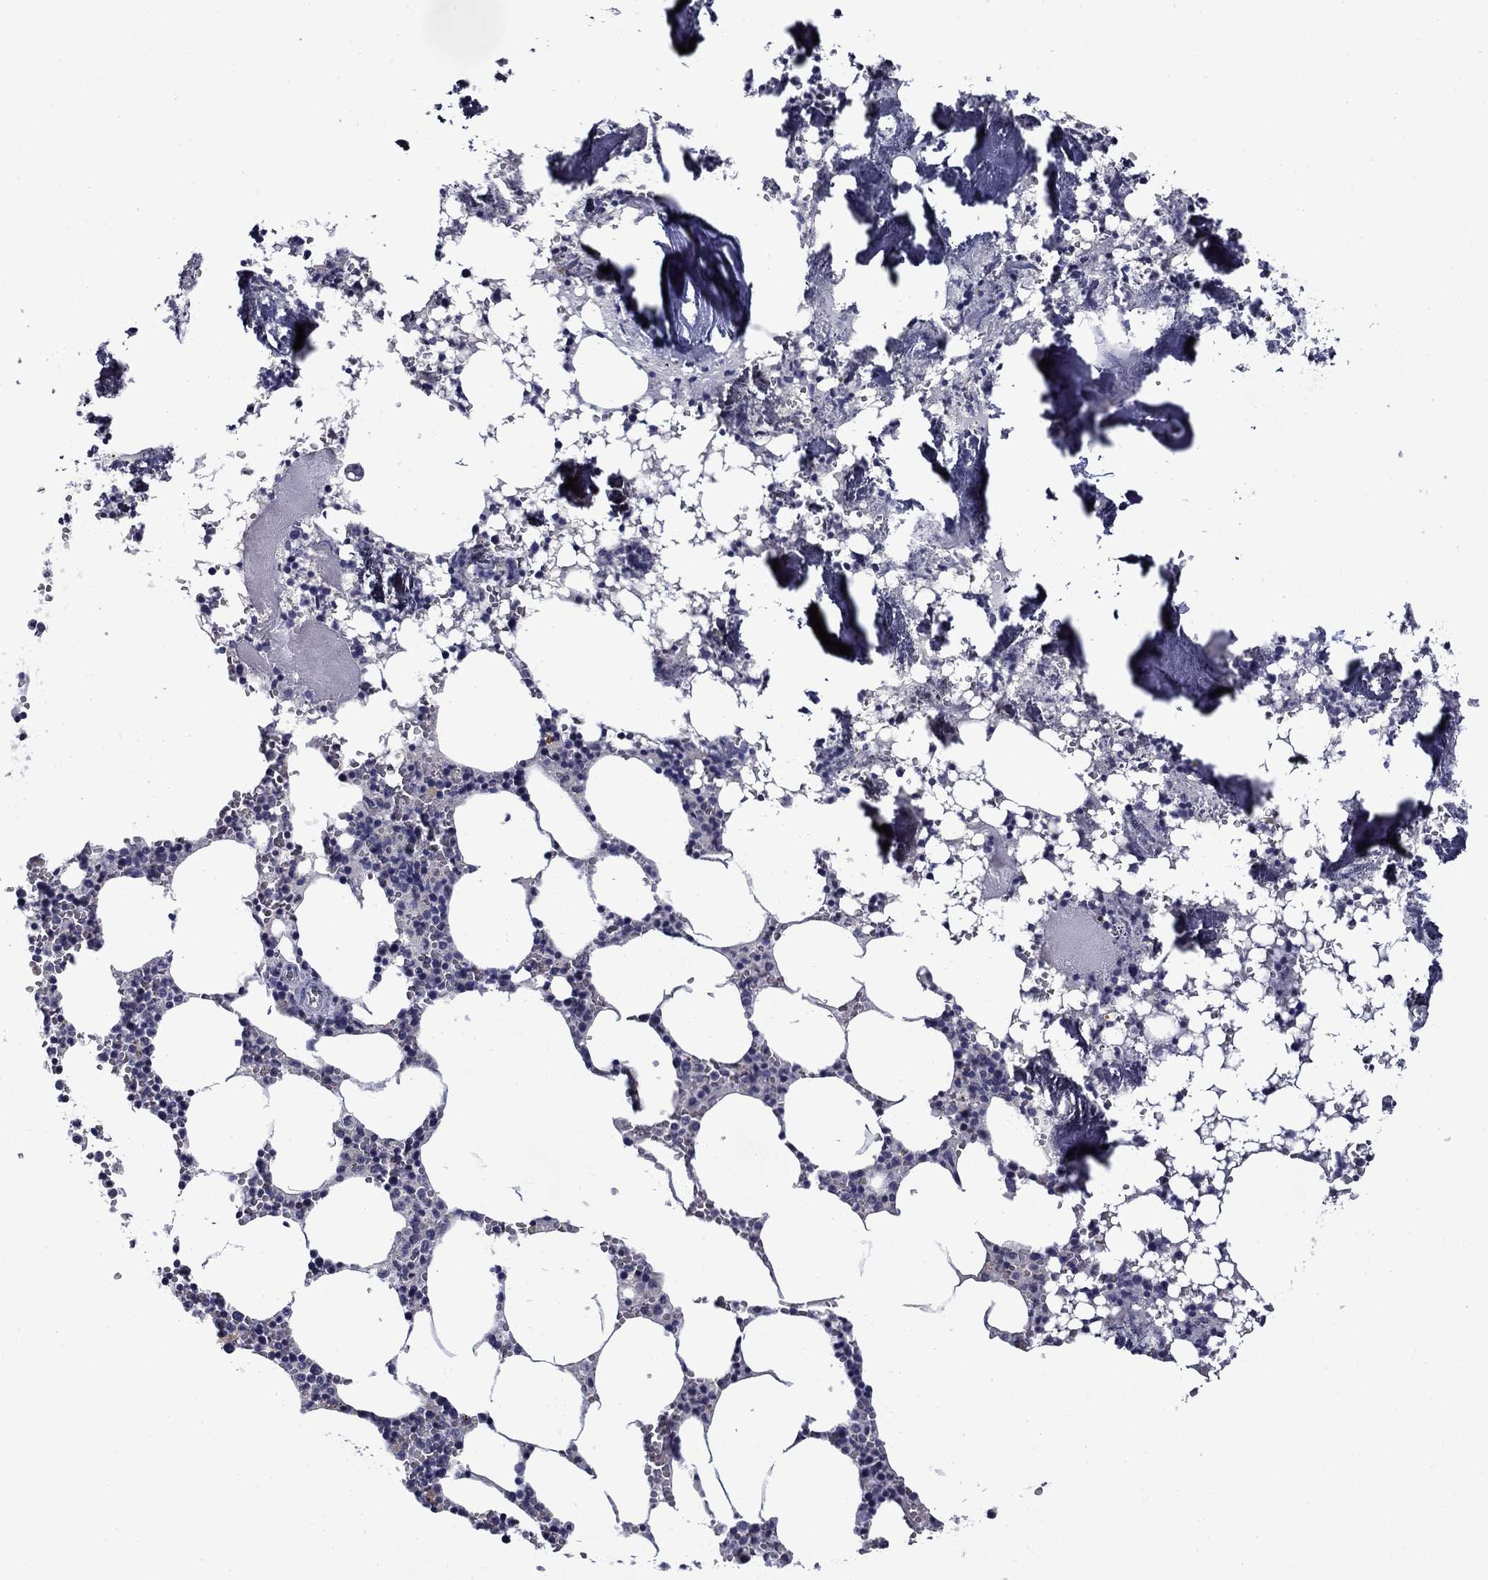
{"staining": {"intensity": "negative", "quantity": "none", "location": "none"}, "tissue": "bone marrow", "cell_type": "Hematopoietic cells", "image_type": "normal", "snomed": [{"axis": "morphology", "description": "Normal tissue, NOS"}, {"axis": "topography", "description": "Bone marrow"}], "caption": "An IHC image of benign bone marrow is shown. There is no staining in hematopoietic cells of bone marrow.", "gene": "SPATA7", "patient": {"sex": "female", "age": 64}}